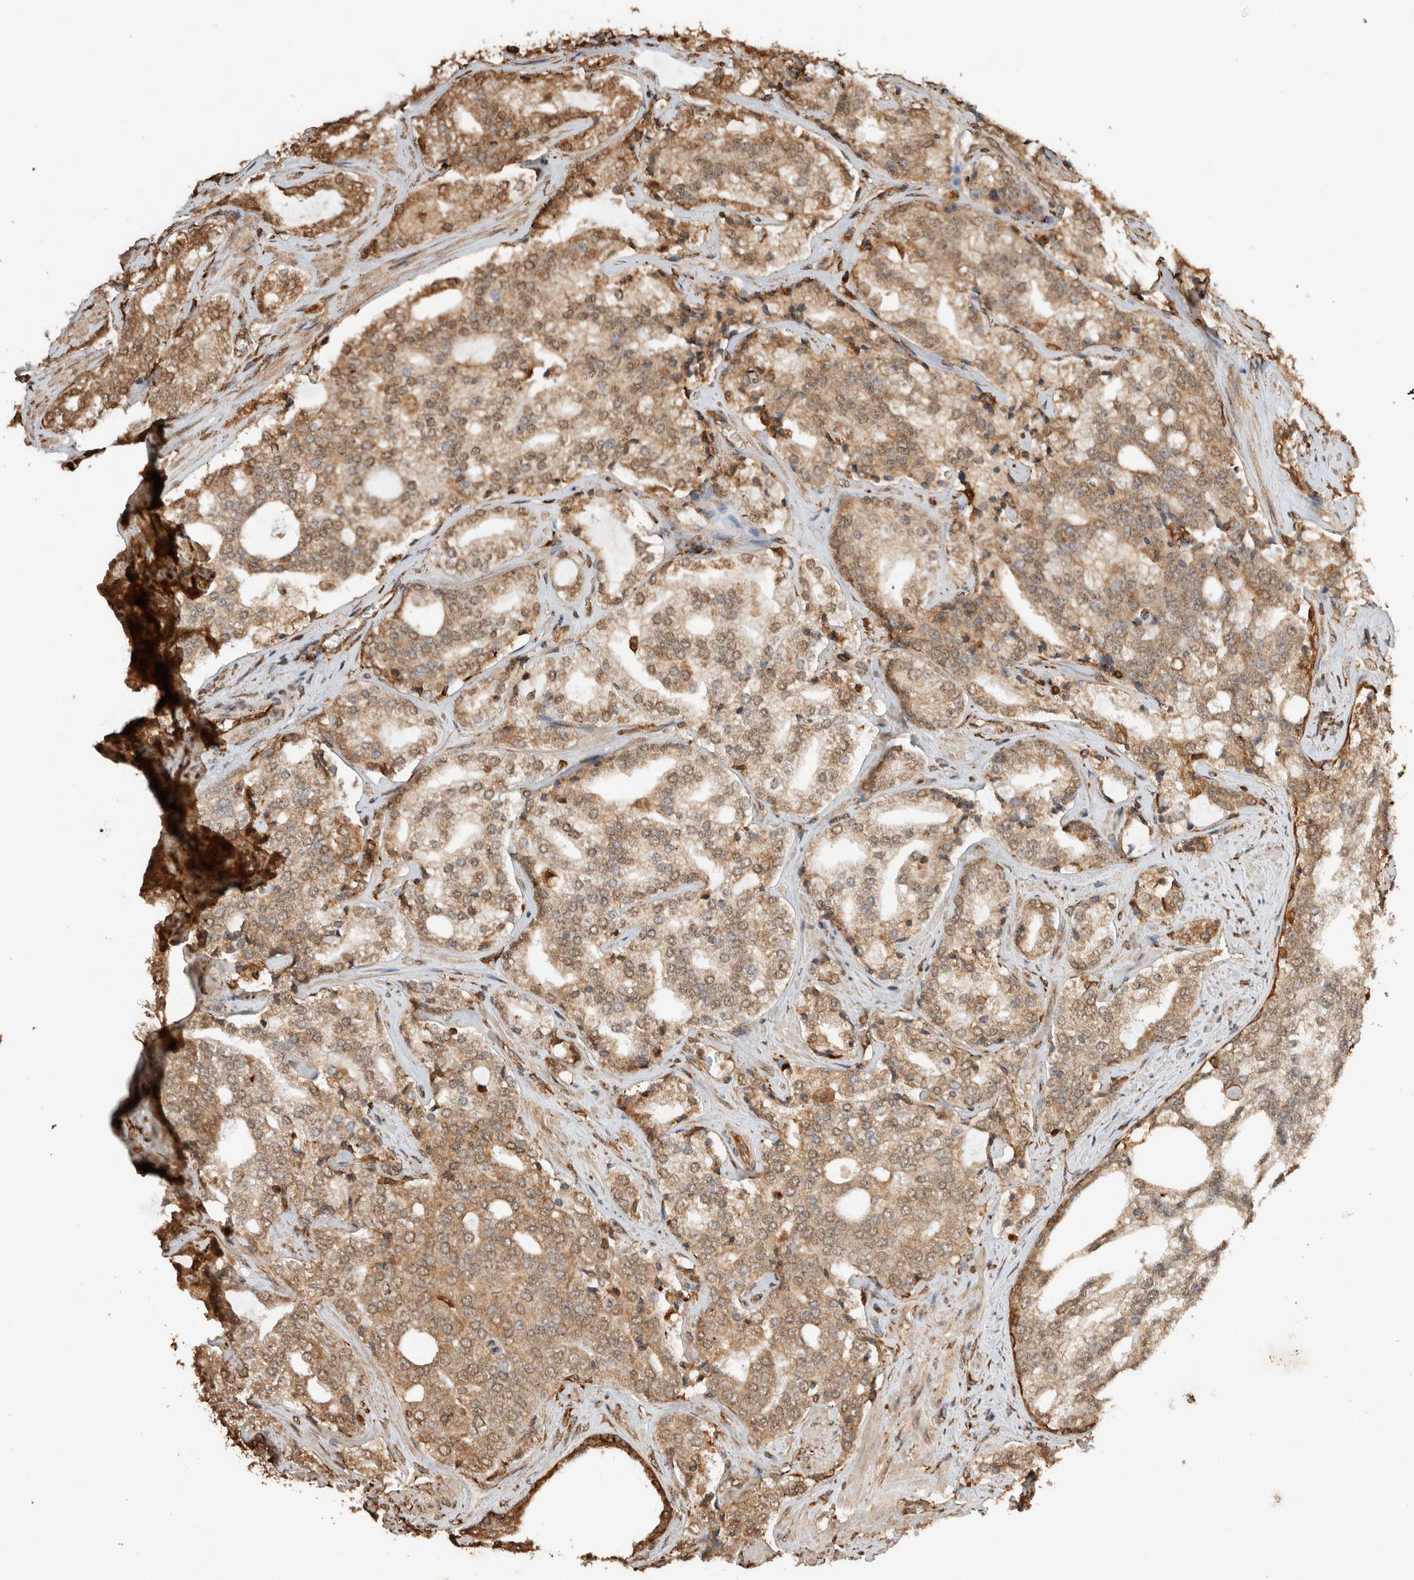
{"staining": {"intensity": "moderate", "quantity": ">75%", "location": "cytoplasmic/membranous"}, "tissue": "prostate cancer", "cell_type": "Tumor cells", "image_type": "cancer", "snomed": [{"axis": "morphology", "description": "Adenocarcinoma, High grade"}, {"axis": "topography", "description": "Prostate"}], "caption": "A photomicrograph showing moderate cytoplasmic/membranous positivity in about >75% of tumor cells in high-grade adenocarcinoma (prostate), as visualized by brown immunohistochemical staining.", "gene": "ERAP1", "patient": {"sex": "male", "age": 64}}